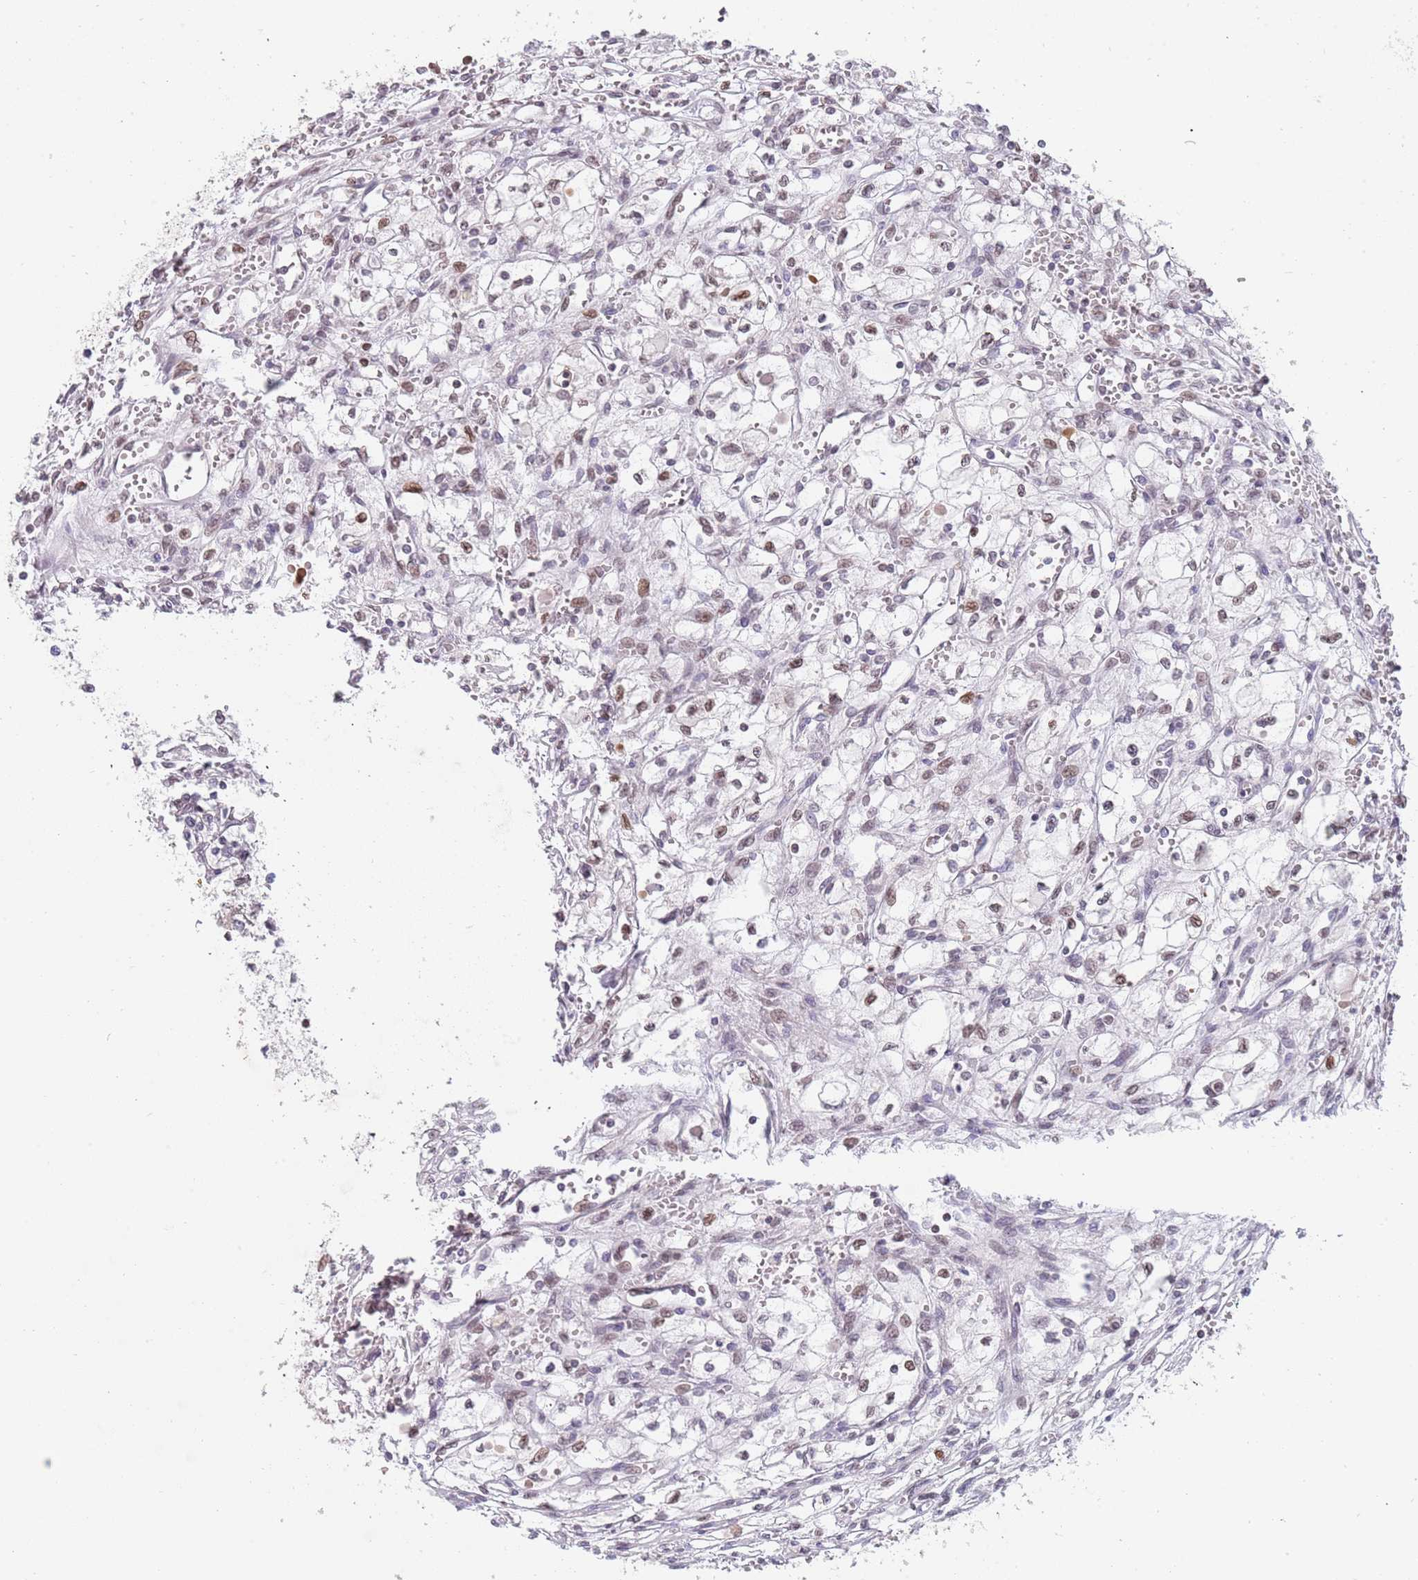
{"staining": {"intensity": "weak", "quantity": ">75%", "location": "nuclear"}, "tissue": "renal cancer", "cell_type": "Tumor cells", "image_type": "cancer", "snomed": [{"axis": "morphology", "description": "Adenocarcinoma, NOS"}, {"axis": "topography", "description": "Kidney"}], "caption": "Human renal adenocarcinoma stained for a protein (brown) exhibits weak nuclear positive positivity in approximately >75% of tumor cells.", "gene": "KLHDC2", "patient": {"sex": "male", "age": 59}}